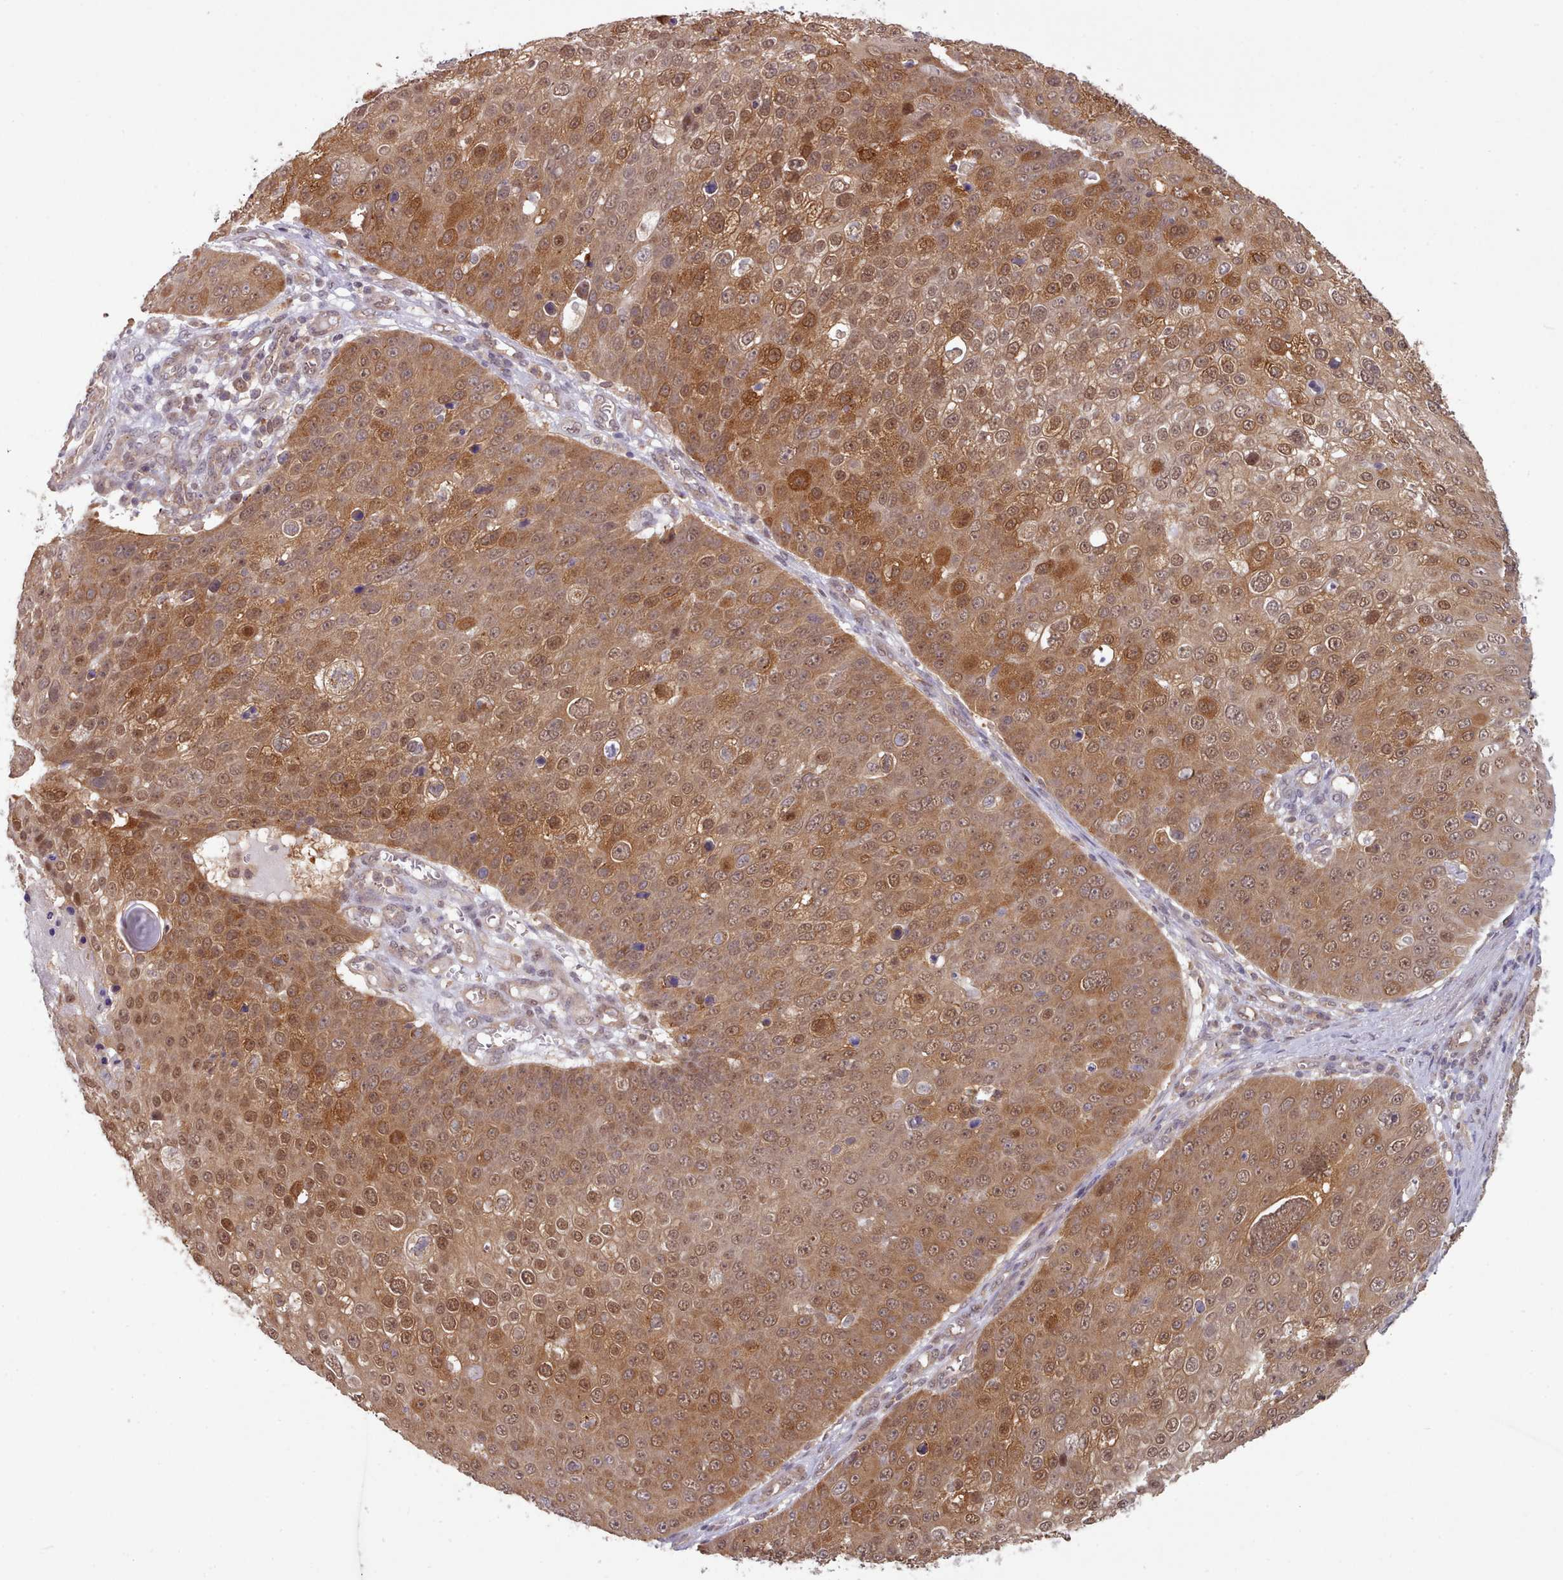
{"staining": {"intensity": "moderate", "quantity": ">75%", "location": "cytoplasmic/membranous,nuclear"}, "tissue": "skin cancer", "cell_type": "Tumor cells", "image_type": "cancer", "snomed": [{"axis": "morphology", "description": "Squamous cell carcinoma, NOS"}, {"axis": "topography", "description": "Skin"}], "caption": "Immunohistochemistry (DAB (3,3'-diaminobenzidine)) staining of human skin cancer (squamous cell carcinoma) reveals moderate cytoplasmic/membranous and nuclear protein positivity in approximately >75% of tumor cells. The staining was performed using DAB, with brown indicating positive protein expression. Nuclei are stained blue with hematoxylin.", "gene": "CES3", "patient": {"sex": "male", "age": 71}}